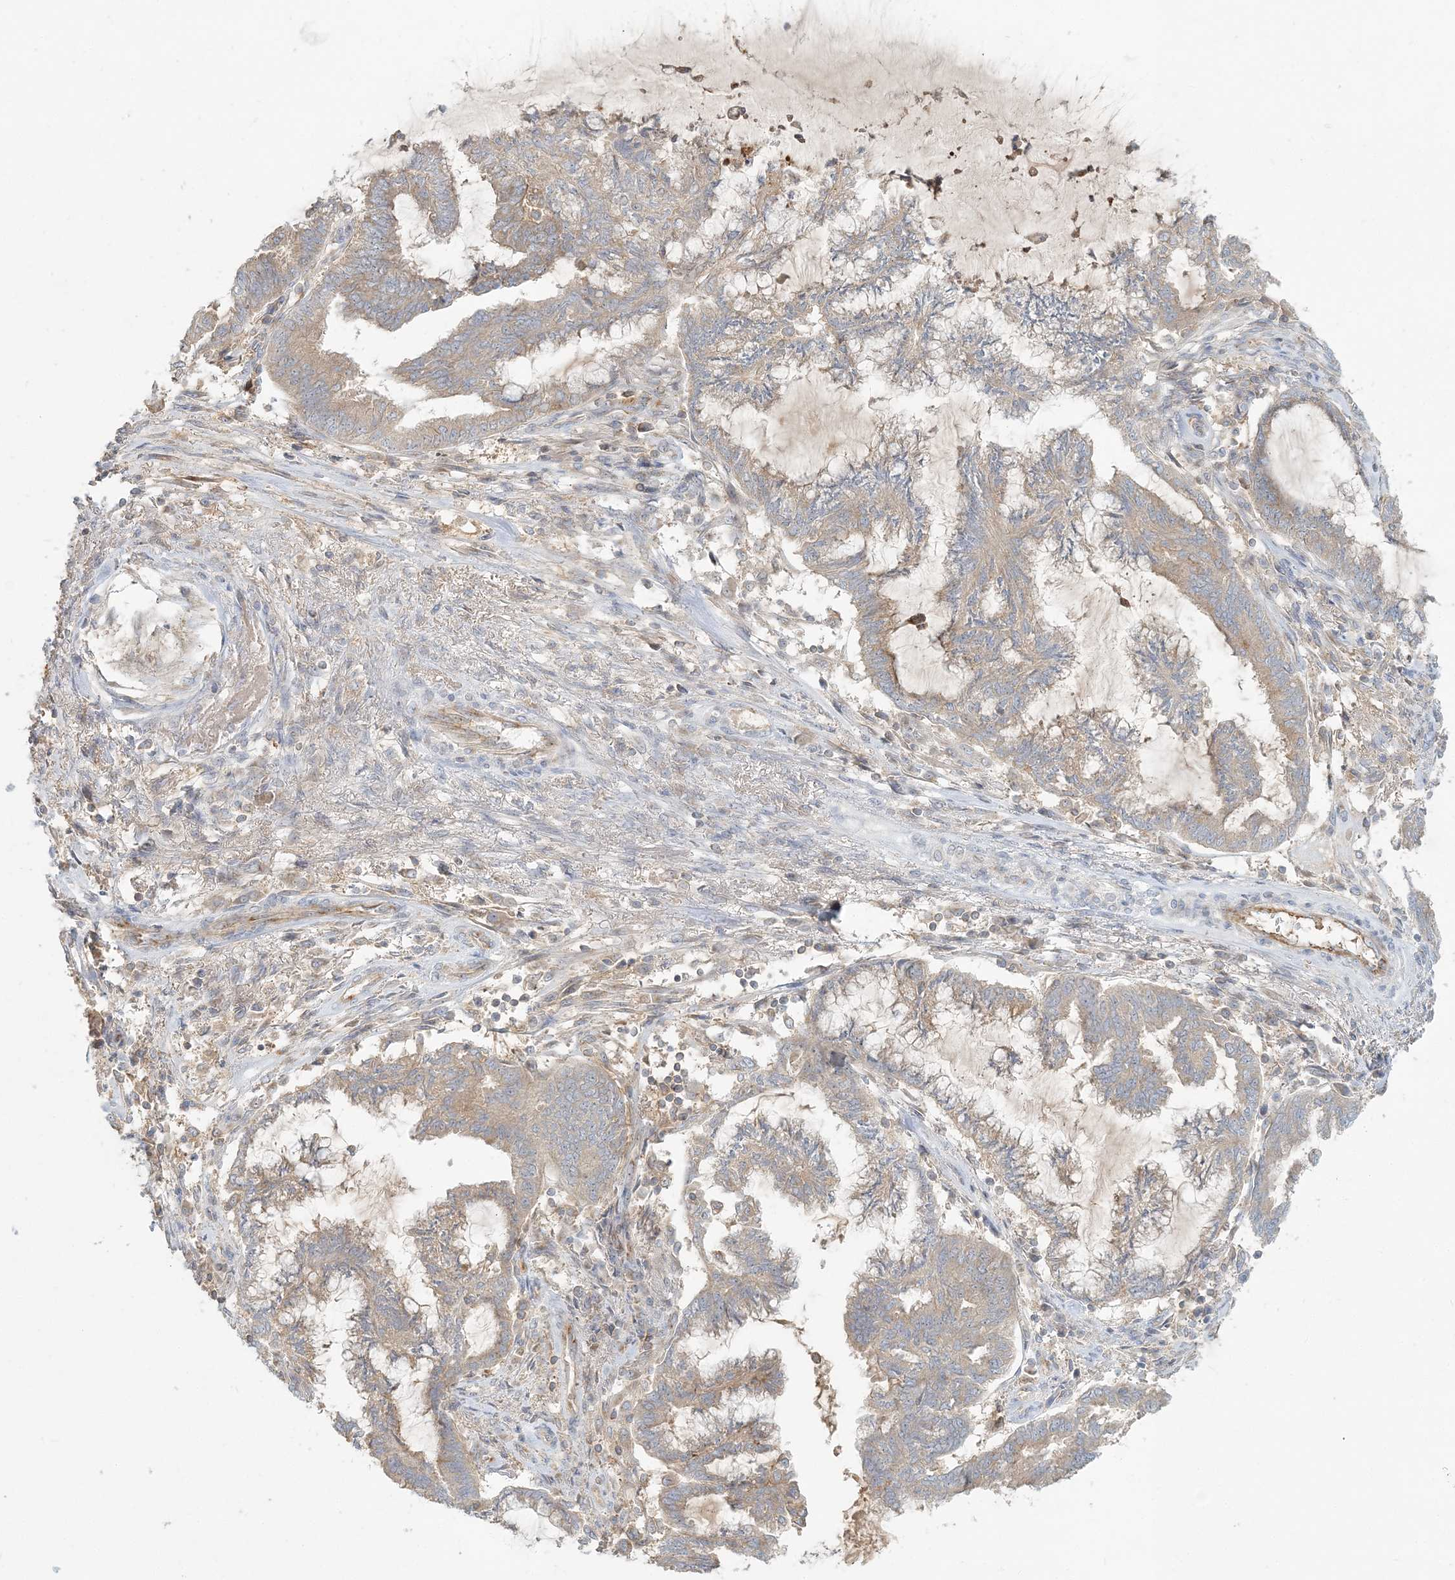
{"staining": {"intensity": "weak", "quantity": "25%-75%", "location": "cytoplasmic/membranous"}, "tissue": "endometrial cancer", "cell_type": "Tumor cells", "image_type": "cancer", "snomed": [{"axis": "morphology", "description": "Adenocarcinoma, NOS"}, {"axis": "topography", "description": "Endometrium"}], "caption": "Approximately 25%-75% of tumor cells in human endometrial cancer demonstrate weak cytoplasmic/membranous protein positivity as visualized by brown immunohistochemical staining.", "gene": "AP1AR", "patient": {"sex": "female", "age": 86}}